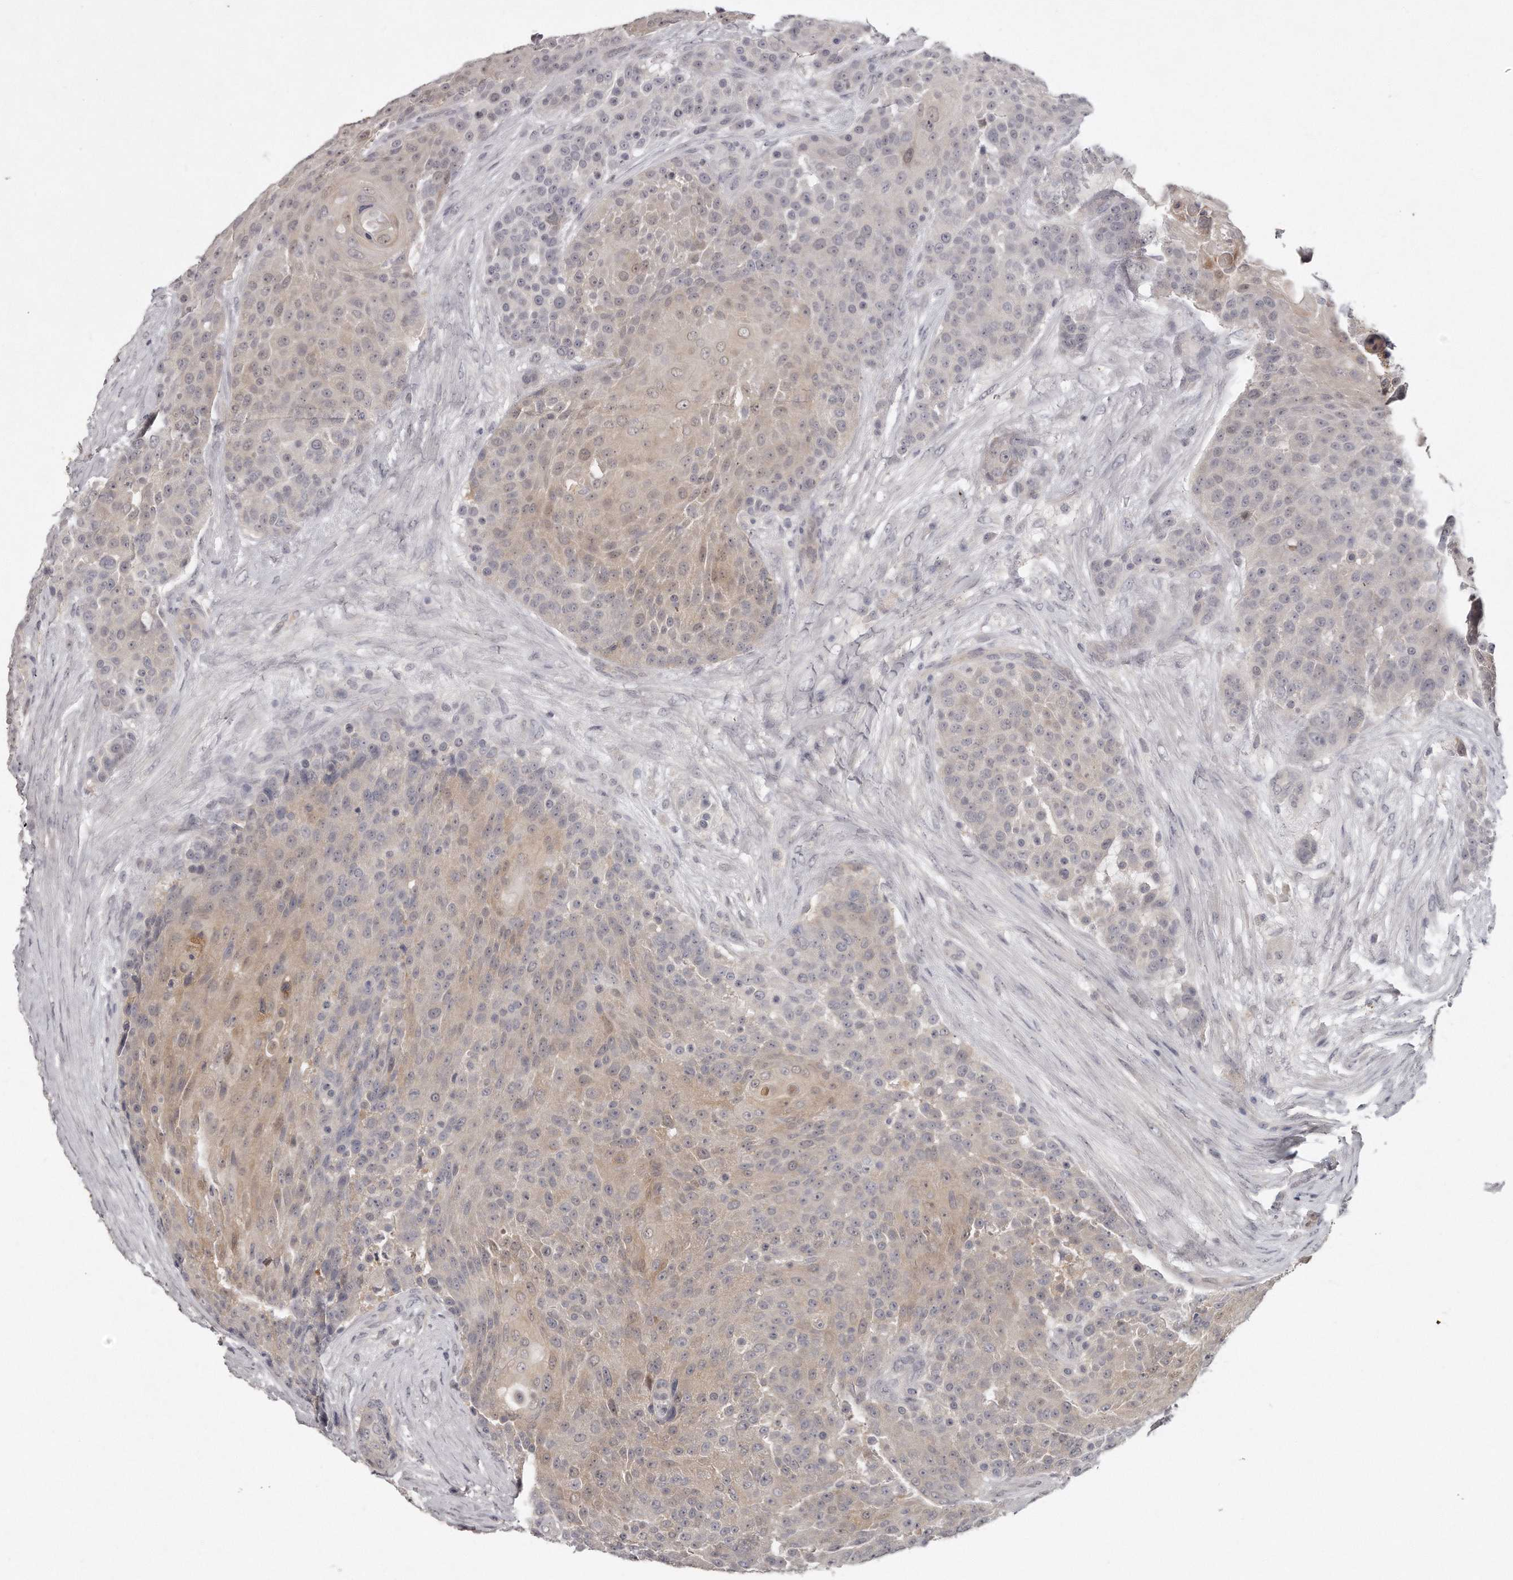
{"staining": {"intensity": "moderate", "quantity": "25%-75%", "location": "cytoplasmic/membranous"}, "tissue": "urothelial cancer", "cell_type": "Tumor cells", "image_type": "cancer", "snomed": [{"axis": "morphology", "description": "Urothelial carcinoma, High grade"}, {"axis": "topography", "description": "Urinary bladder"}], "caption": "Tumor cells reveal moderate cytoplasmic/membranous expression in about 25%-75% of cells in urothelial cancer.", "gene": "GGCT", "patient": {"sex": "female", "age": 63}}